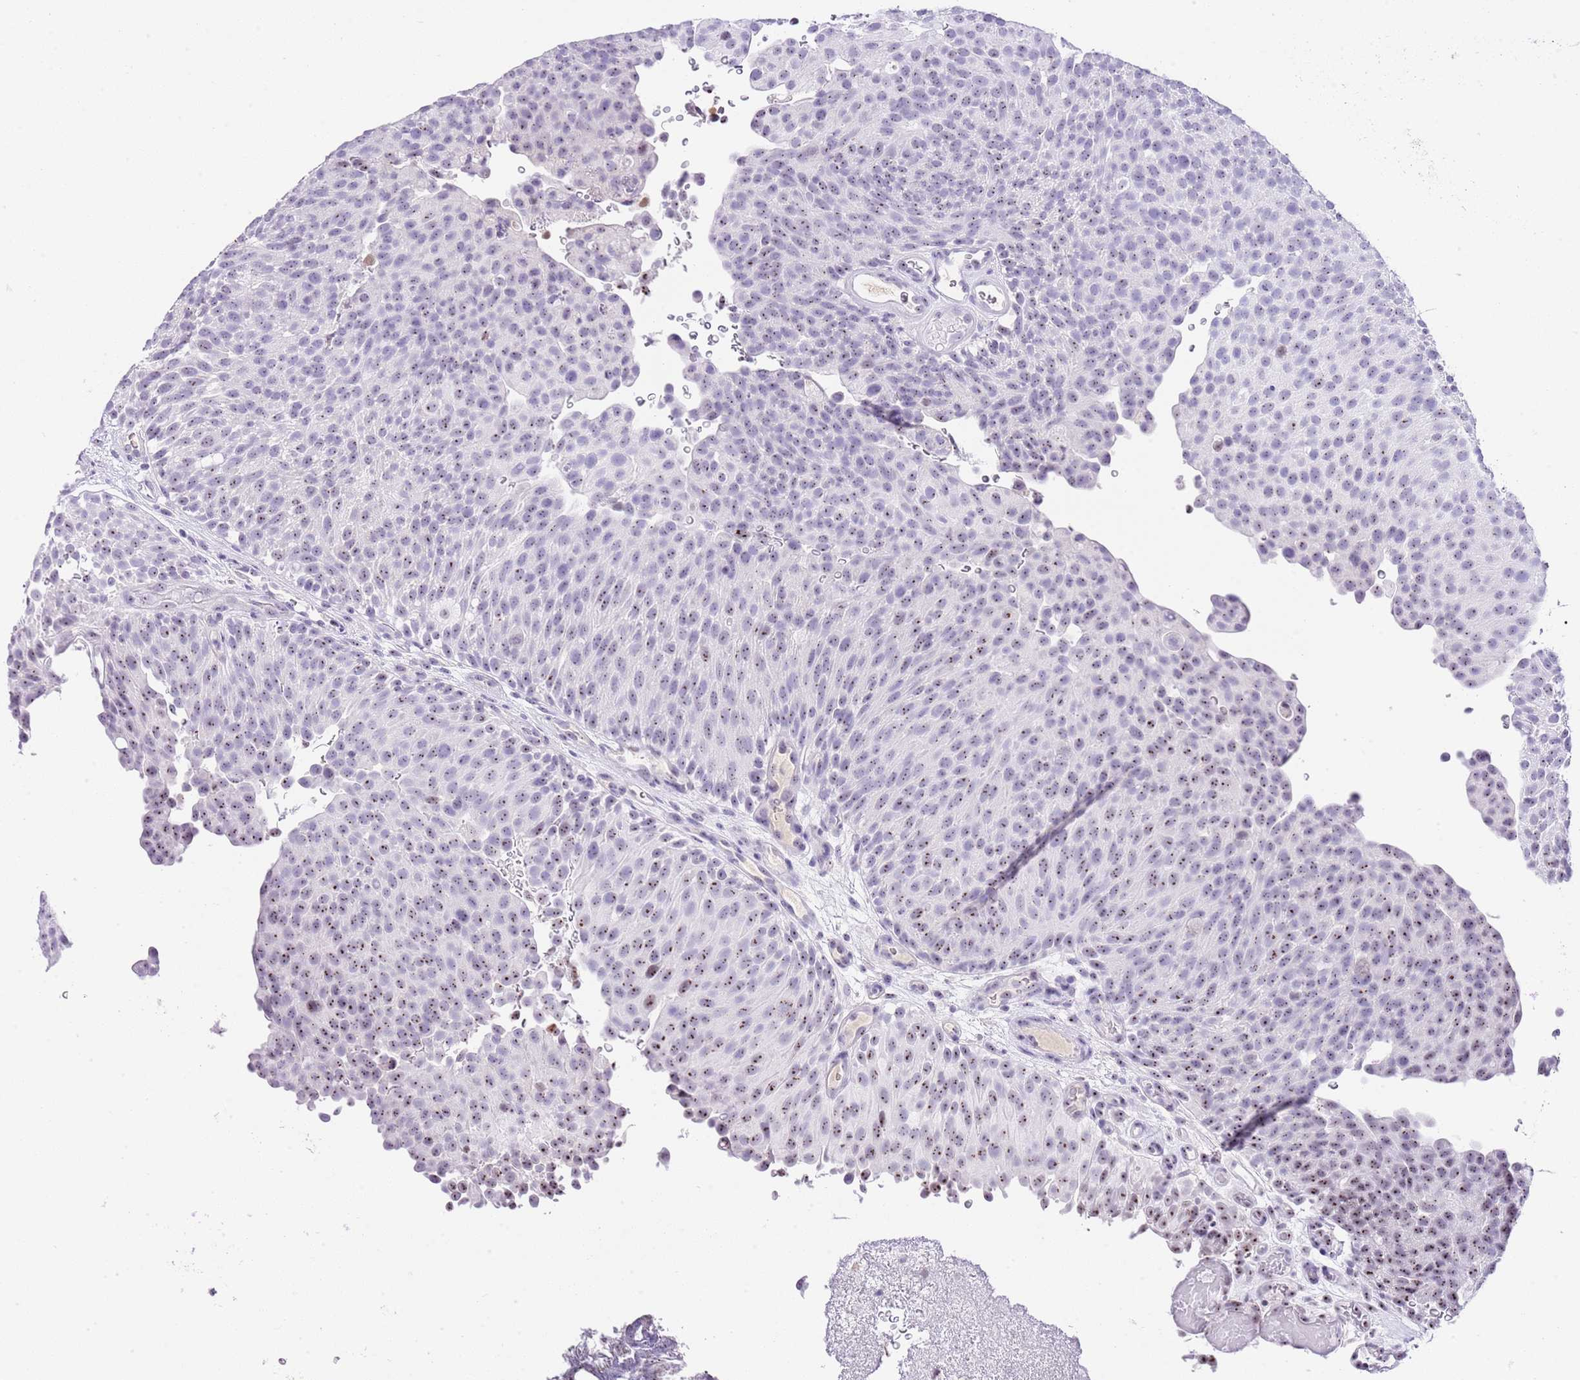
{"staining": {"intensity": "weak", "quantity": "25%-75%", "location": "nuclear"}, "tissue": "urothelial cancer", "cell_type": "Tumor cells", "image_type": "cancer", "snomed": [{"axis": "morphology", "description": "Urothelial carcinoma, Low grade"}, {"axis": "topography", "description": "Urinary bladder"}], "caption": "A low amount of weak nuclear staining is appreciated in about 25%-75% of tumor cells in low-grade urothelial carcinoma tissue.", "gene": "NOP56", "patient": {"sex": "male", "age": 78}}